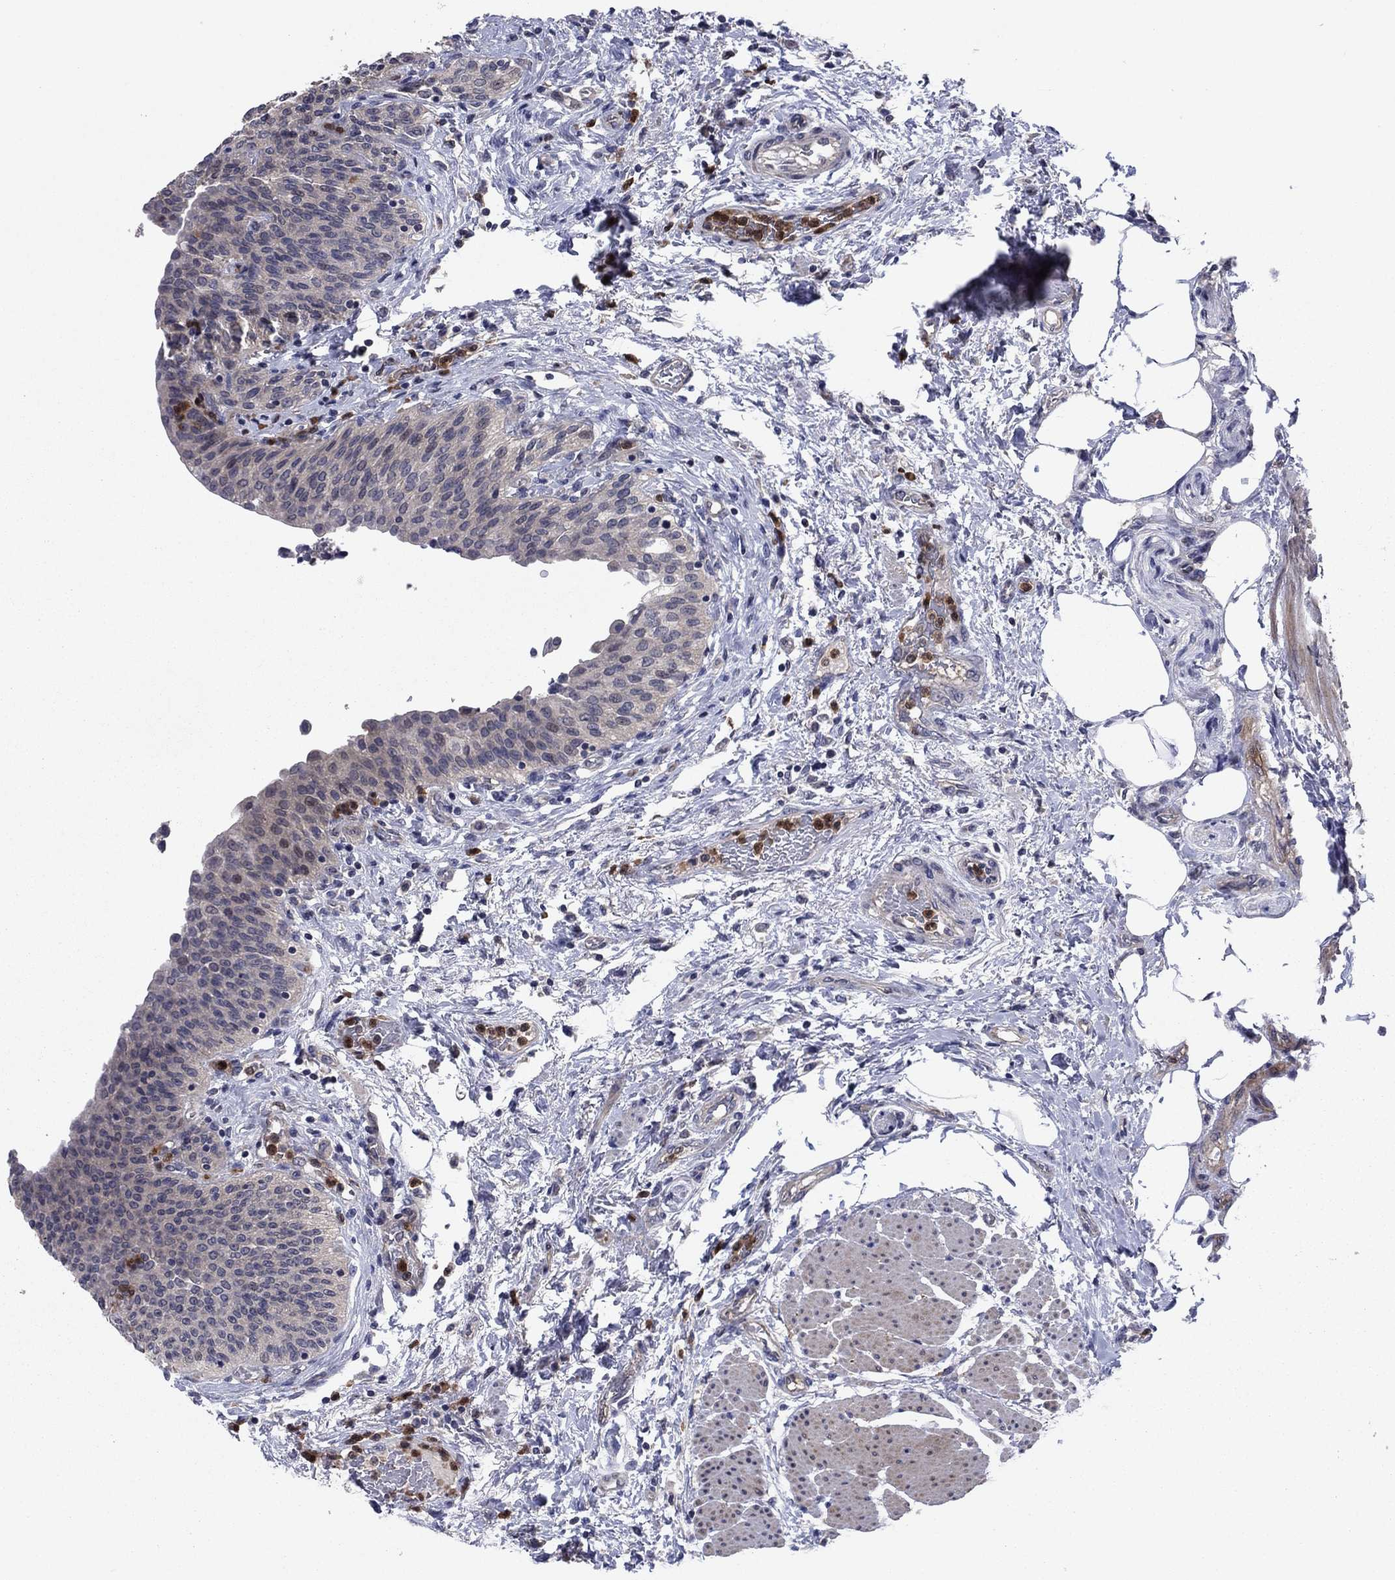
{"staining": {"intensity": "weak", "quantity": "<25%", "location": "cytoplasmic/membranous"}, "tissue": "urinary bladder", "cell_type": "Urothelial cells", "image_type": "normal", "snomed": [{"axis": "morphology", "description": "Normal tissue, NOS"}, {"axis": "morphology", "description": "Metaplasia, NOS"}, {"axis": "topography", "description": "Urinary bladder"}], "caption": "This photomicrograph is of unremarkable urinary bladder stained with immunohistochemistry (IHC) to label a protein in brown with the nuclei are counter-stained blue. There is no positivity in urothelial cells. (Stains: DAB IHC with hematoxylin counter stain, Microscopy: brightfield microscopy at high magnification).", "gene": "MSRB1", "patient": {"sex": "male", "age": 68}}